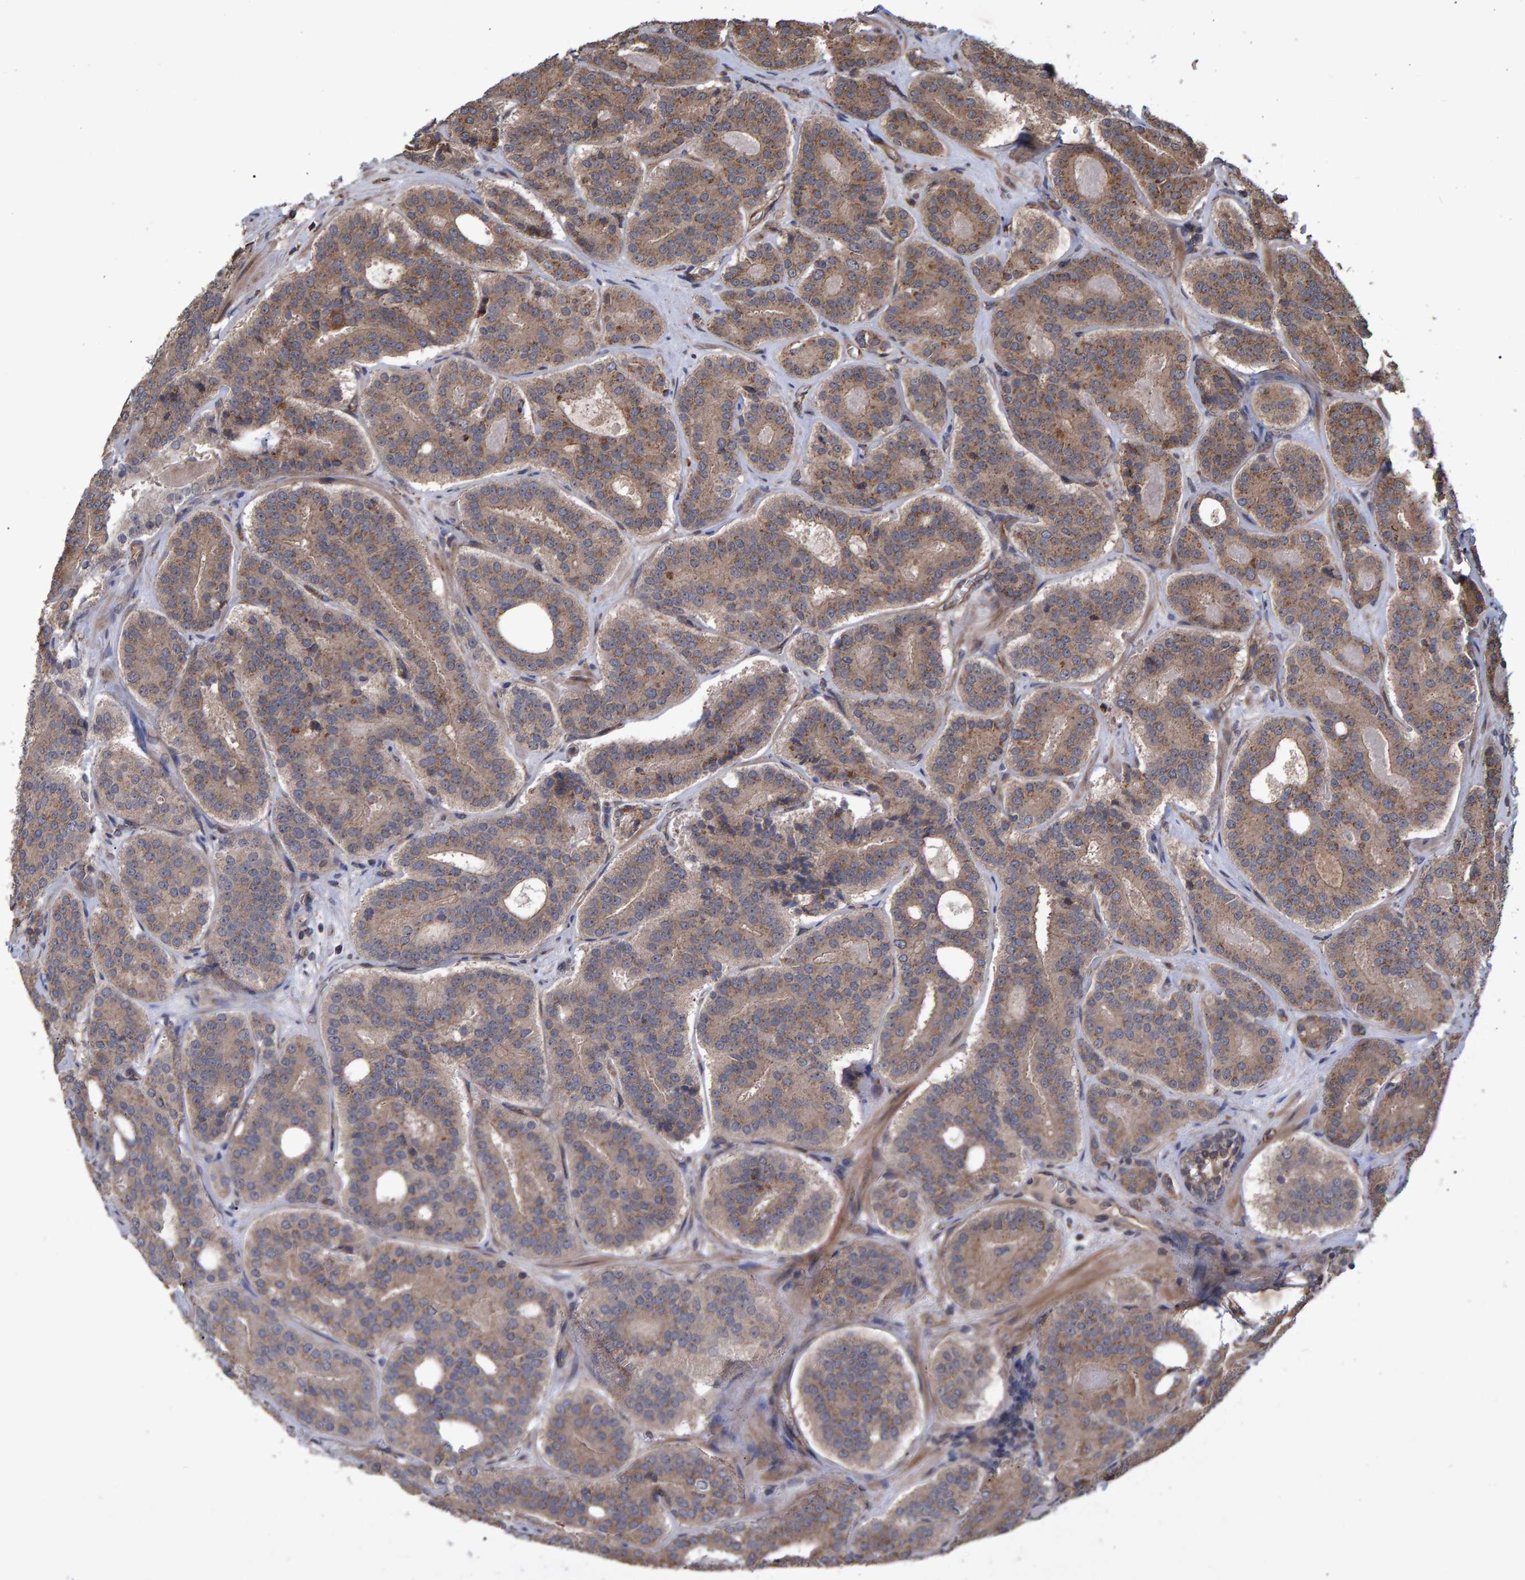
{"staining": {"intensity": "moderate", "quantity": ">75%", "location": "cytoplasmic/membranous"}, "tissue": "prostate cancer", "cell_type": "Tumor cells", "image_type": "cancer", "snomed": [{"axis": "morphology", "description": "Adenocarcinoma, High grade"}, {"axis": "topography", "description": "Prostate"}], "caption": "Brown immunohistochemical staining in prostate cancer shows moderate cytoplasmic/membranous positivity in about >75% of tumor cells. (Brightfield microscopy of DAB IHC at high magnification).", "gene": "TRIM68", "patient": {"sex": "male", "age": 60}}